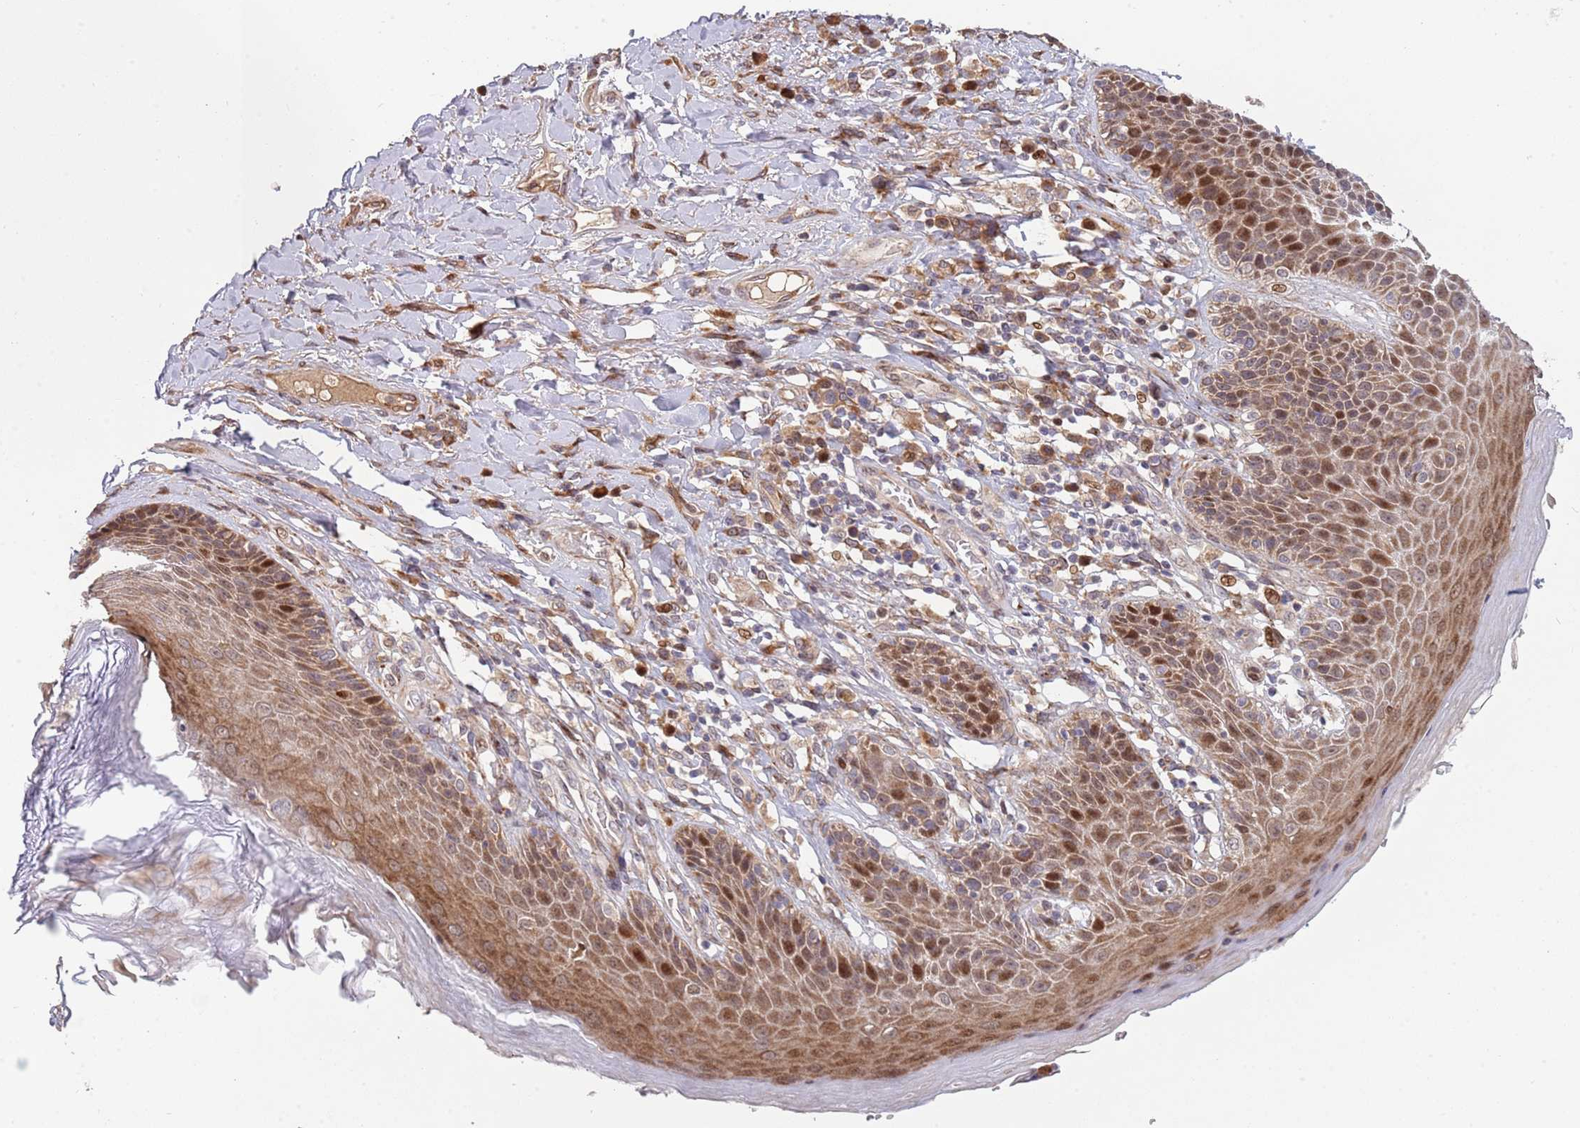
{"staining": {"intensity": "strong", "quantity": "25%-75%", "location": "cytoplasmic/membranous,nuclear"}, "tissue": "skin", "cell_type": "Epidermal cells", "image_type": "normal", "snomed": [{"axis": "morphology", "description": "Normal tissue, NOS"}, {"axis": "topography", "description": "Anal"}], "caption": "Protein staining of benign skin demonstrates strong cytoplasmic/membranous,nuclear expression in about 25%-75% of epidermal cells.", "gene": "SYNDIG1L", "patient": {"sex": "female", "age": 89}}